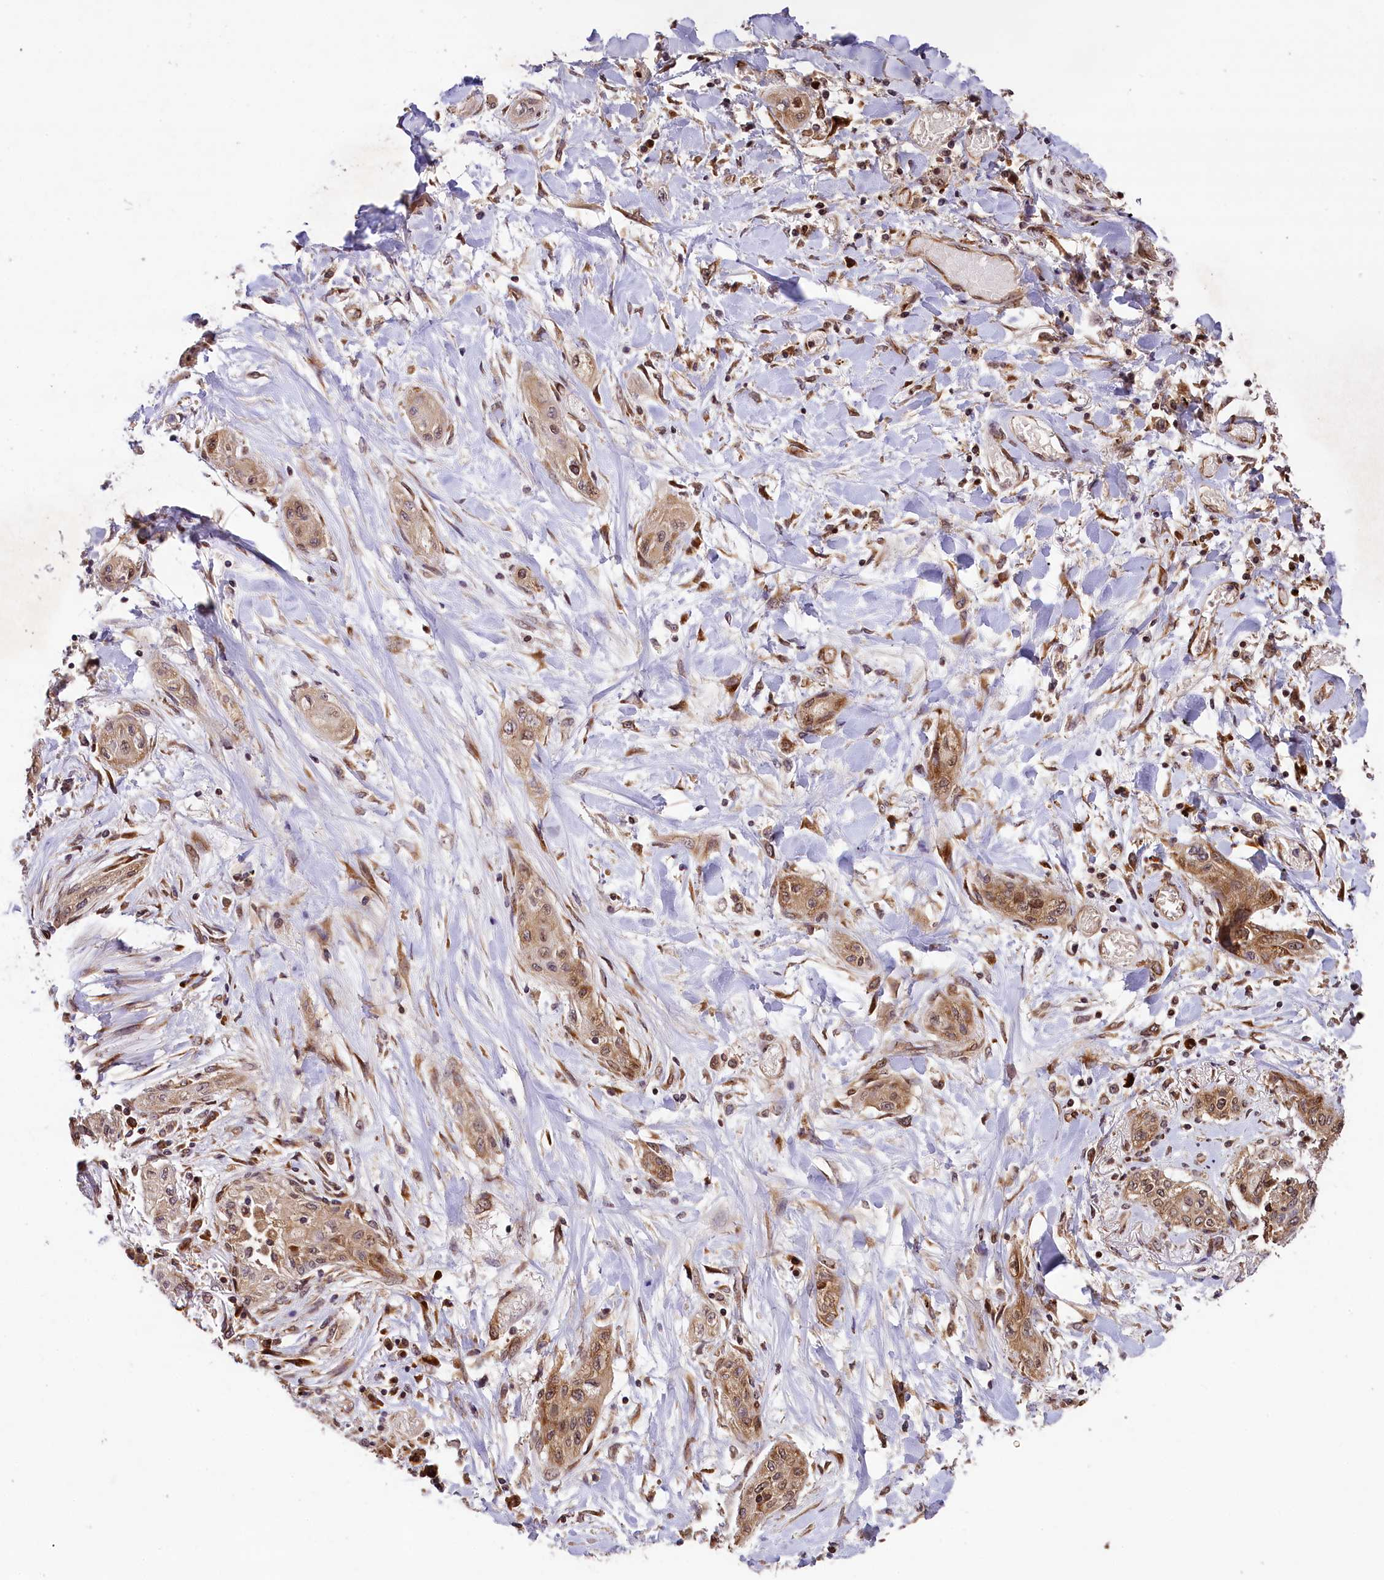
{"staining": {"intensity": "moderate", "quantity": ">75%", "location": "cytoplasmic/membranous"}, "tissue": "lung cancer", "cell_type": "Tumor cells", "image_type": "cancer", "snomed": [{"axis": "morphology", "description": "Squamous cell carcinoma, NOS"}, {"axis": "topography", "description": "Lung"}], "caption": "About >75% of tumor cells in human squamous cell carcinoma (lung) show moderate cytoplasmic/membranous protein positivity as visualized by brown immunohistochemical staining.", "gene": "LARP4", "patient": {"sex": "female", "age": 47}}